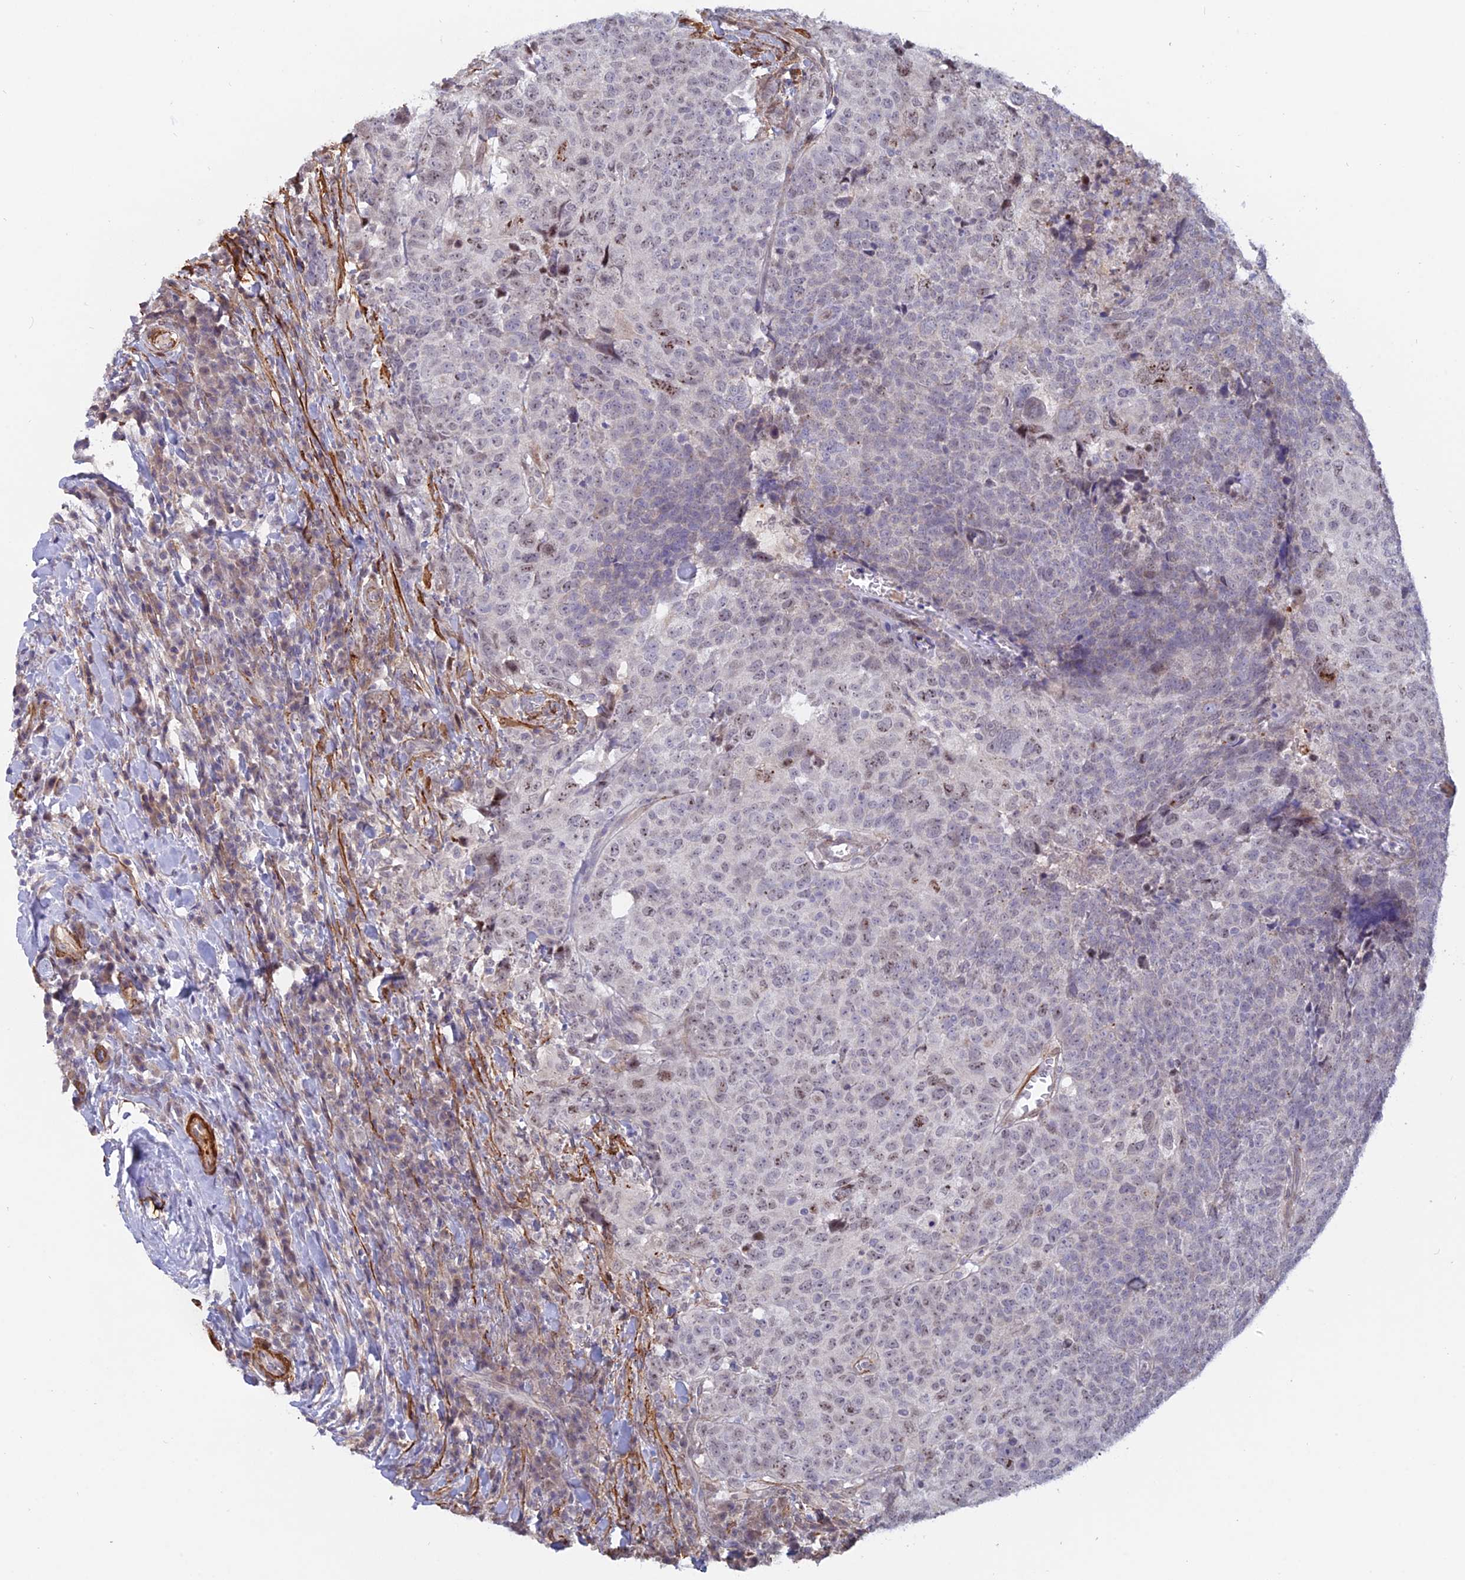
{"staining": {"intensity": "weak", "quantity": "25%-75%", "location": "nuclear"}, "tissue": "head and neck cancer", "cell_type": "Tumor cells", "image_type": "cancer", "snomed": [{"axis": "morphology", "description": "Squamous cell carcinoma, NOS"}, {"axis": "topography", "description": "Head-Neck"}], "caption": "The image displays immunohistochemical staining of head and neck squamous cell carcinoma. There is weak nuclear staining is identified in approximately 25%-75% of tumor cells.", "gene": "CCDC154", "patient": {"sex": "male", "age": 66}}